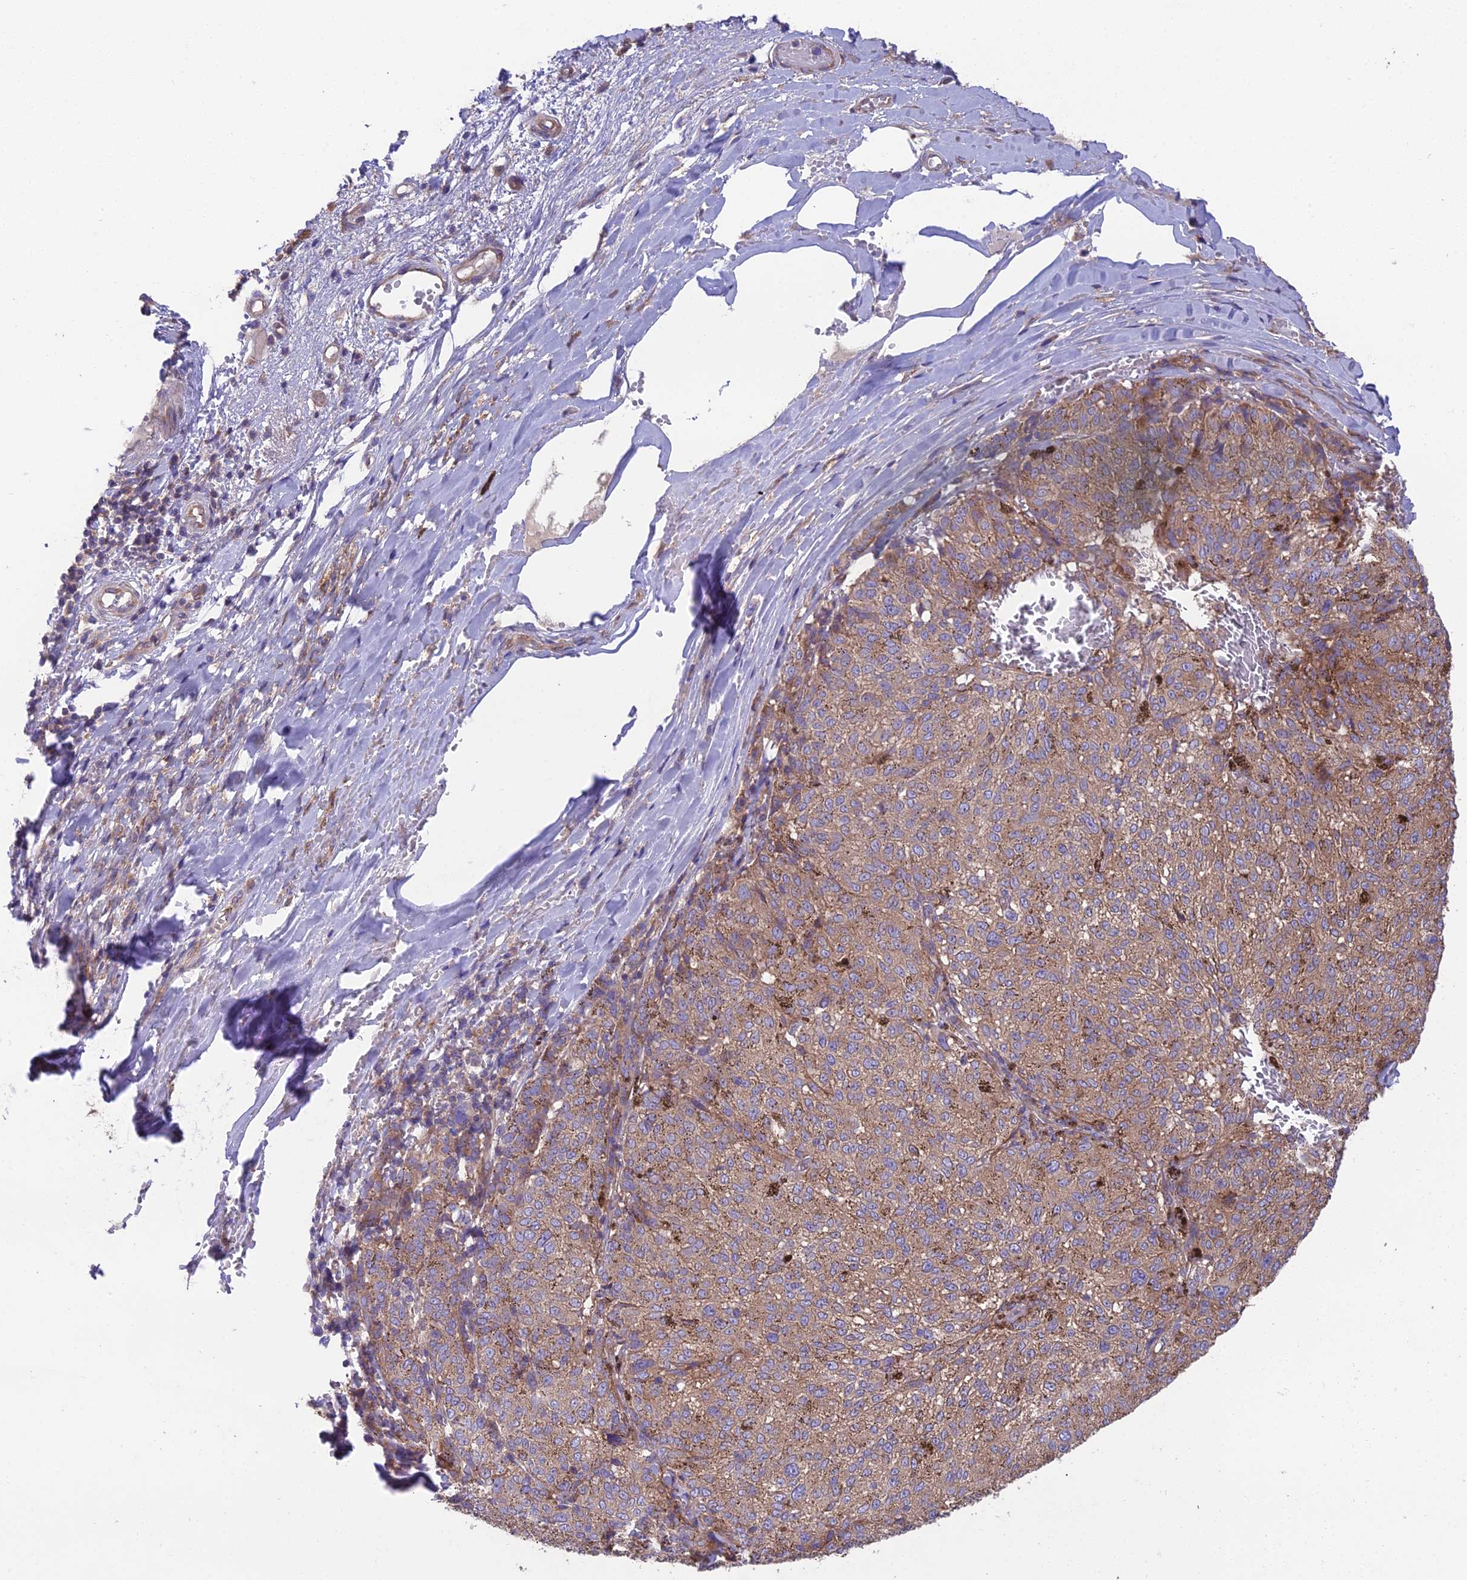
{"staining": {"intensity": "moderate", "quantity": ">75%", "location": "cytoplasmic/membranous"}, "tissue": "melanoma", "cell_type": "Tumor cells", "image_type": "cancer", "snomed": [{"axis": "morphology", "description": "Malignant melanoma, NOS"}, {"axis": "topography", "description": "Skin"}], "caption": "Immunohistochemistry (IHC) of melanoma demonstrates medium levels of moderate cytoplasmic/membranous positivity in about >75% of tumor cells.", "gene": "BLOC1S4", "patient": {"sex": "female", "age": 72}}